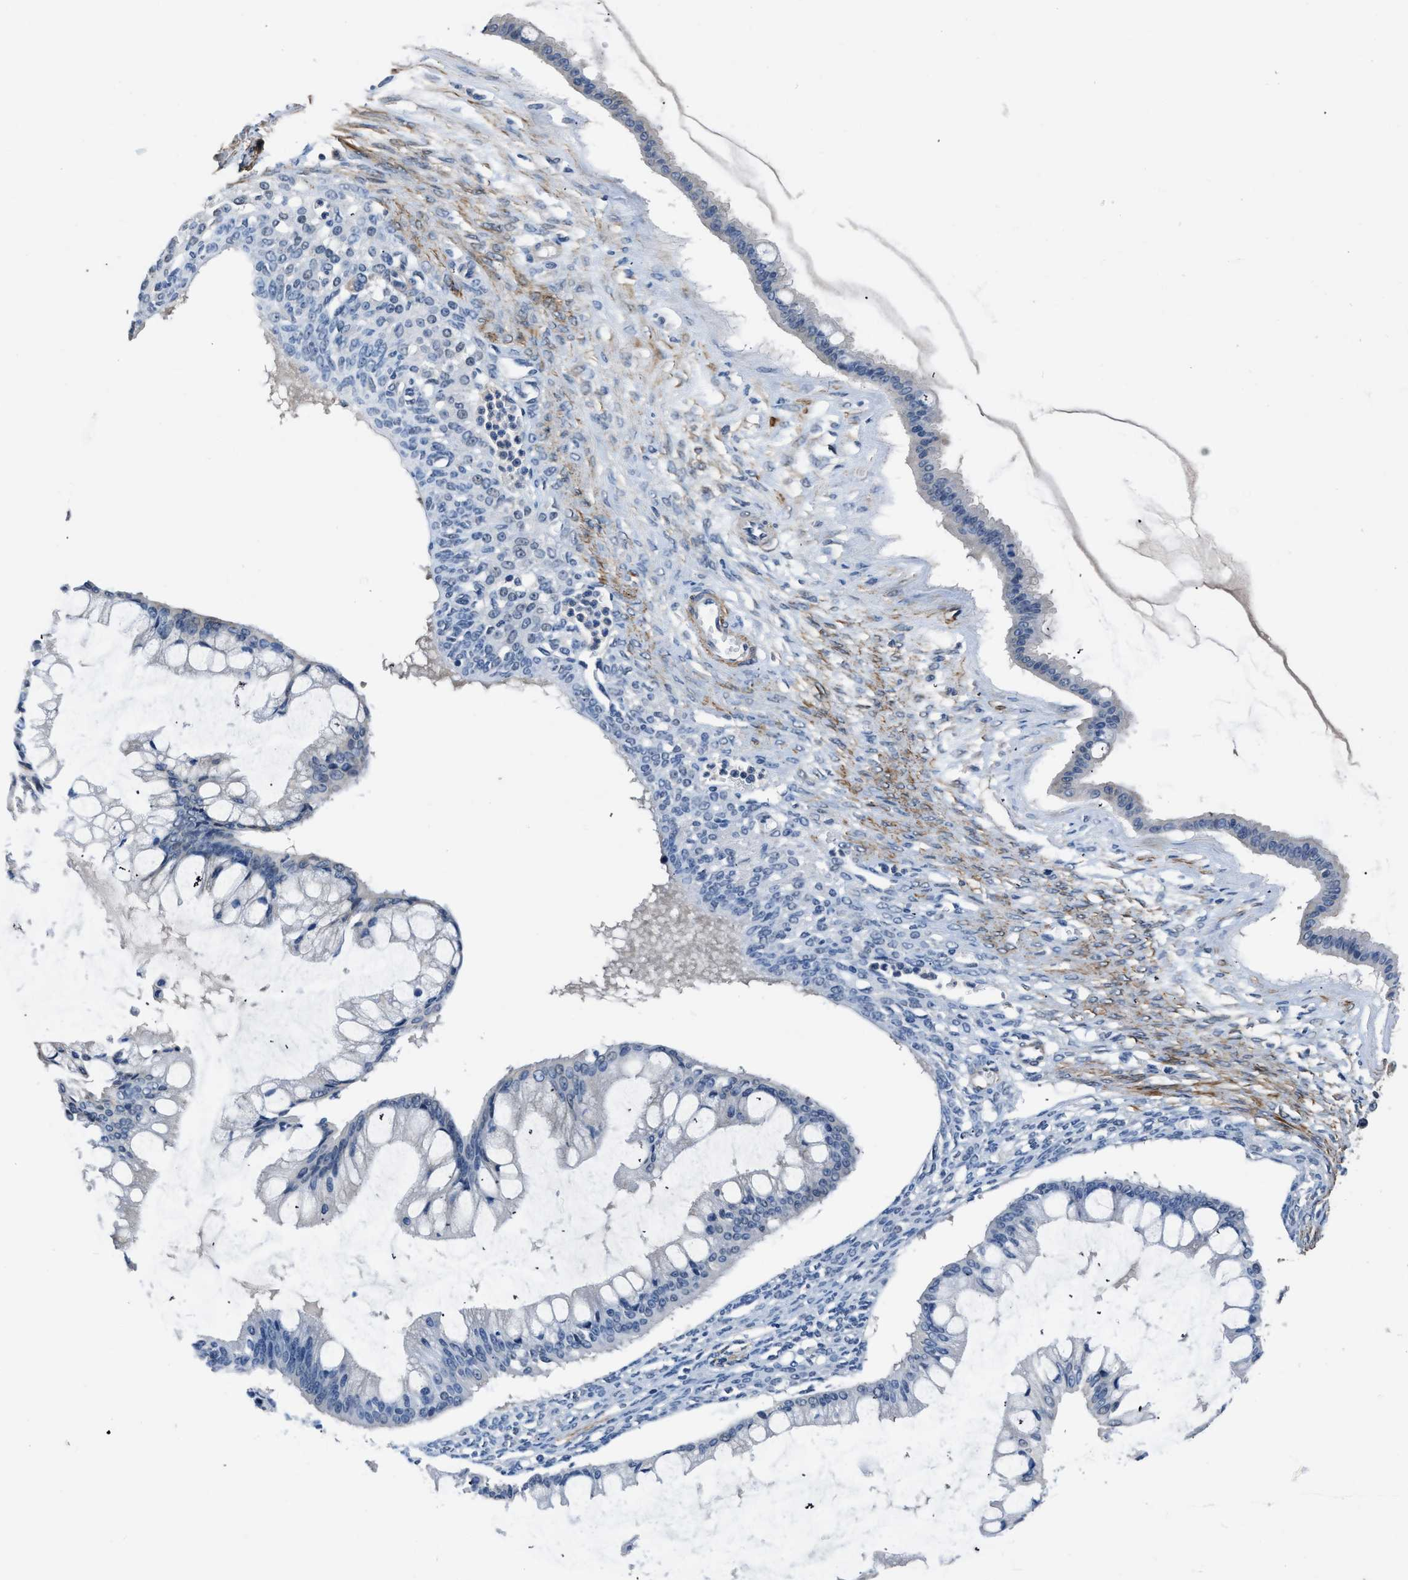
{"staining": {"intensity": "negative", "quantity": "none", "location": "none"}, "tissue": "ovarian cancer", "cell_type": "Tumor cells", "image_type": "cancer", "snomed": [{"axis": "morphology", "description": "Cystadenocarcinoma, mucinous, NOS"}, {"axis": "topography", "description": "Ovary"}], "caption": "Immunohistochemistry (IHC) micrograph of mucinous cystadenocarcinoma (ovarian) stained for a protein (brown), which displays no expression in tumor cells.", "gene": "LANCL2", "patient": {"sex": "female", "age": 73}}